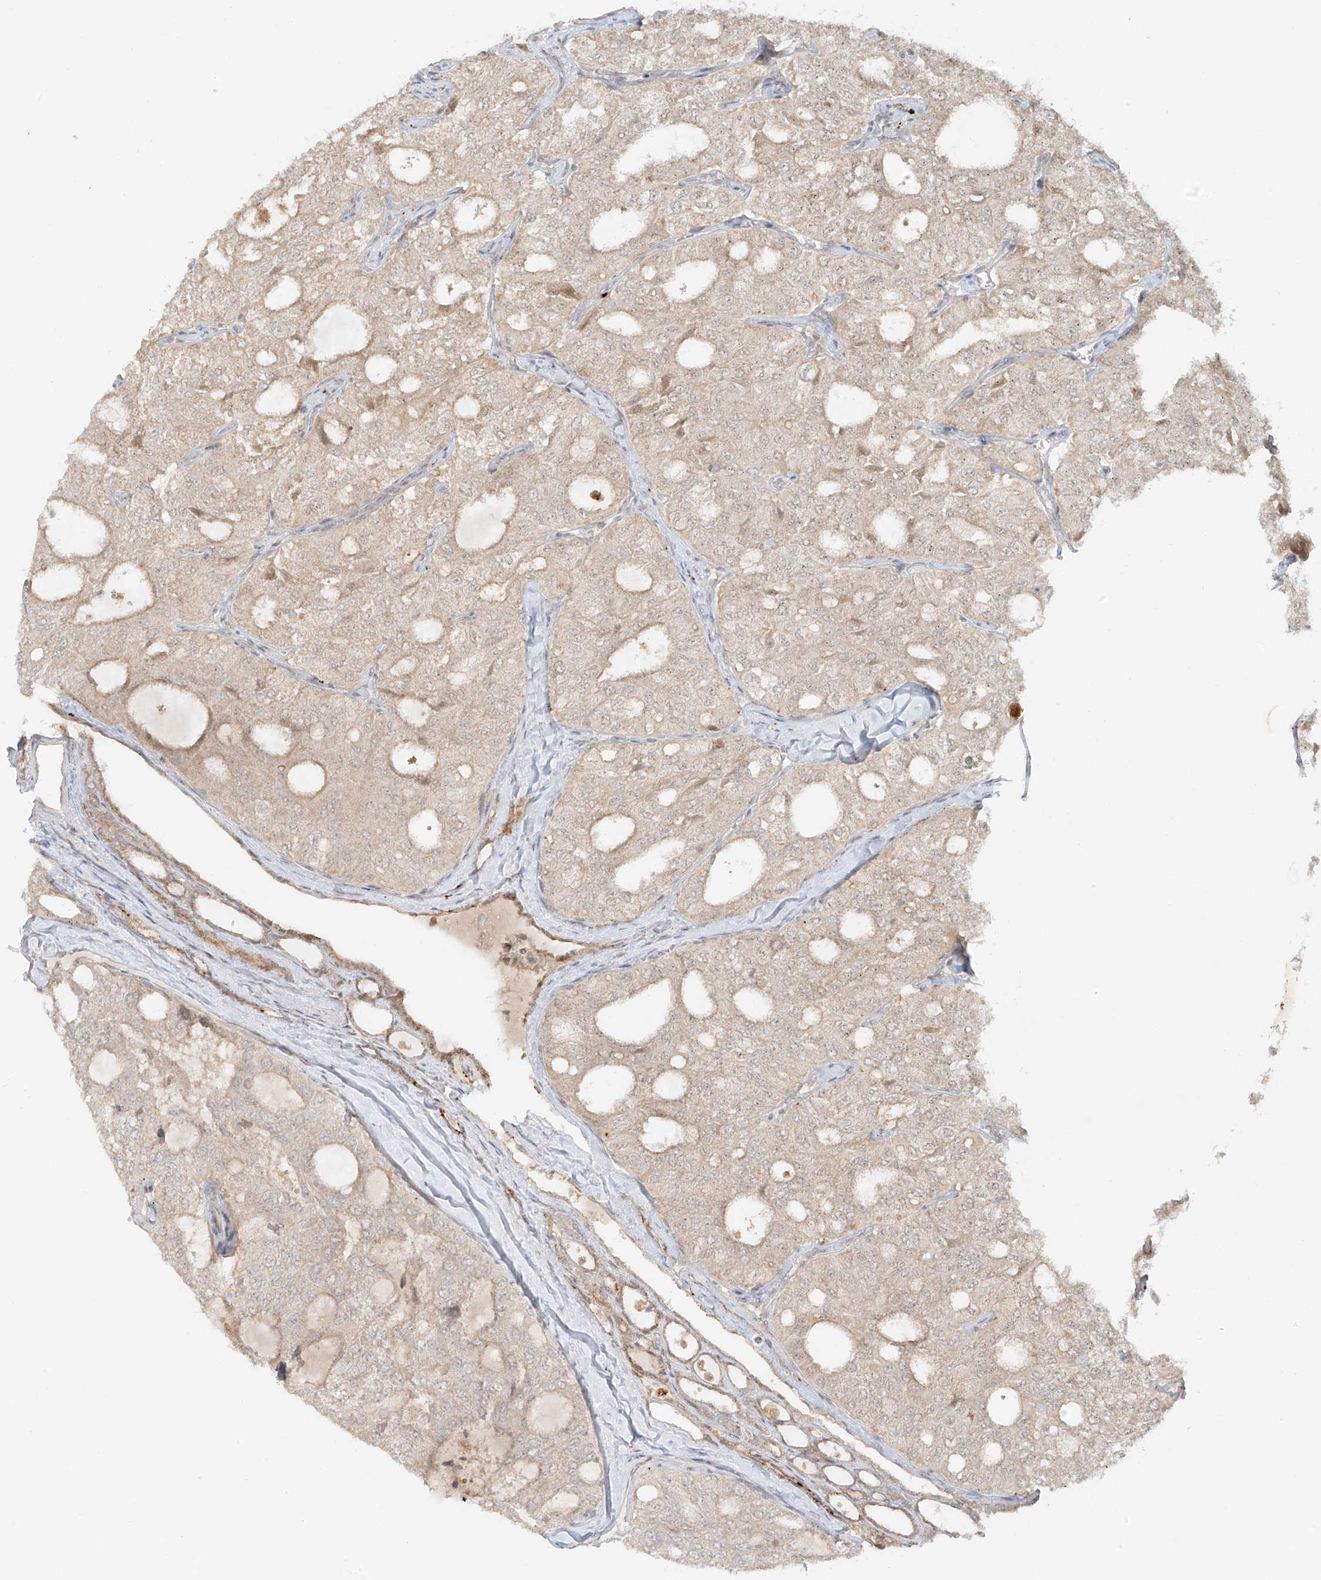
{"staining": {"intensity": "weak", "quantity": "<25%", "location": "cytoplasmic/membranous"}, "tissue": "thyroid cancer", "cell_type": "Tumor cells", "image_type": "cancer", "snomed": [{"axis": "morphology", "description": "Follicular adenoma carcinoma, NOS"}, {"axis": "topography", "description": "Thyroid gland"}], "caption": "The IHC image has no significant positivity in tumor cells of thyroid cancer tissue. The staining was performed using DAB to visualize the protein expression in brown, while the nuclei were stained in blue with hematoxylin (Magnification: 20x).", "gene": "MIPEP", "patient": {"sex": "male", "age": 75}}